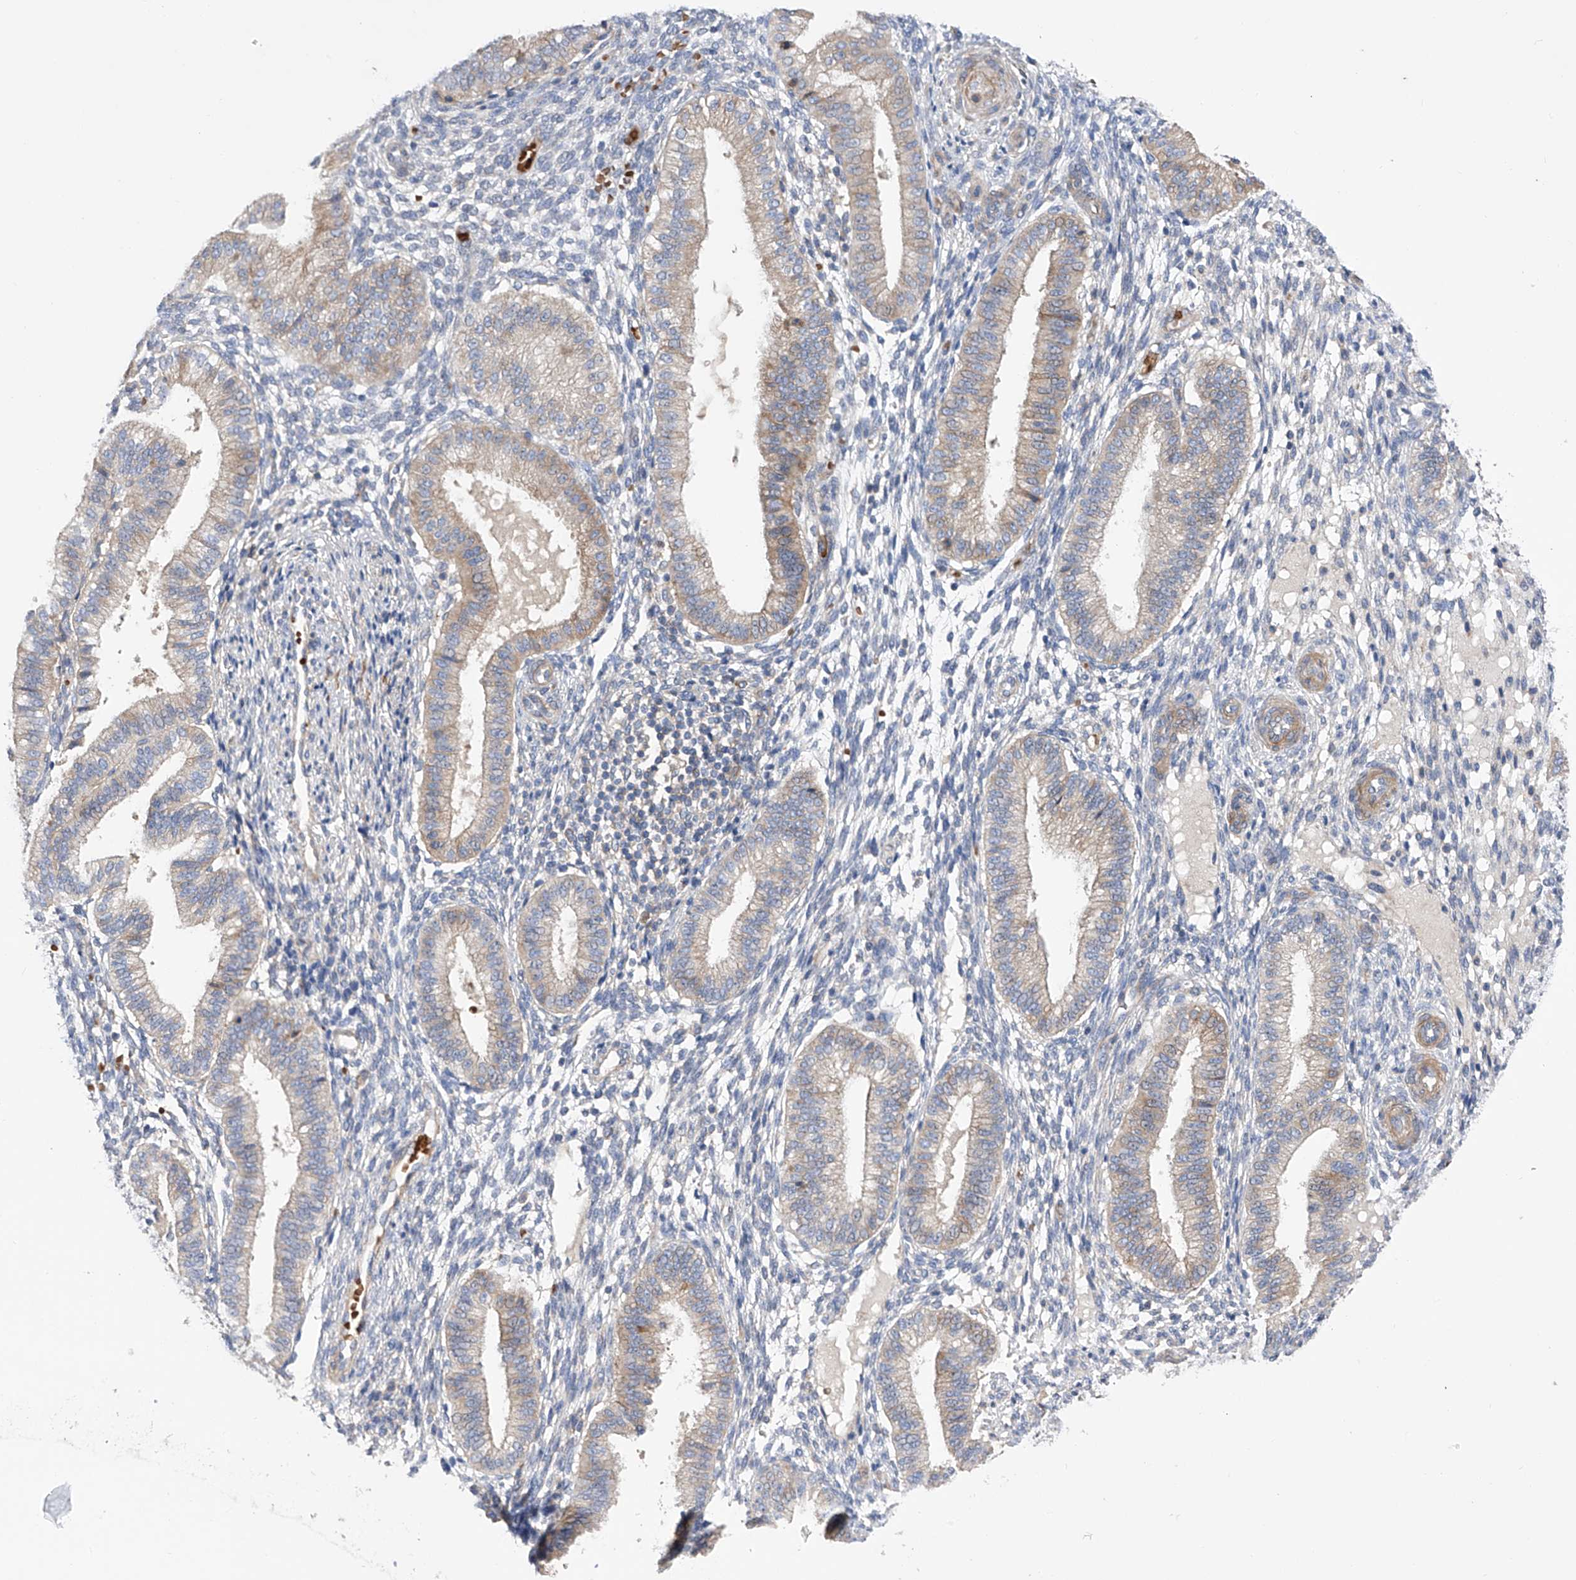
{"staining": {"intensity": "negative", "quantity": "none", "location": "none"}, "tissue": "endometrium", "cell_type": "Cells in endometrial stroma", "image_type": "normal", "snomed": [{"axis": "morphology", "description": "Normal tissue, NOS"}, {"axis": "topography", "description": "Endometrium"}], "caption": "Photomicrograph shows no protein expression in cells in endometrial stroma of benign endometrium. (DAB immunohistochemistry (IHC) with hematoxylin counter stain).", "gene": "NFATC4", "patient": {"sex": "female", "age": 39}}